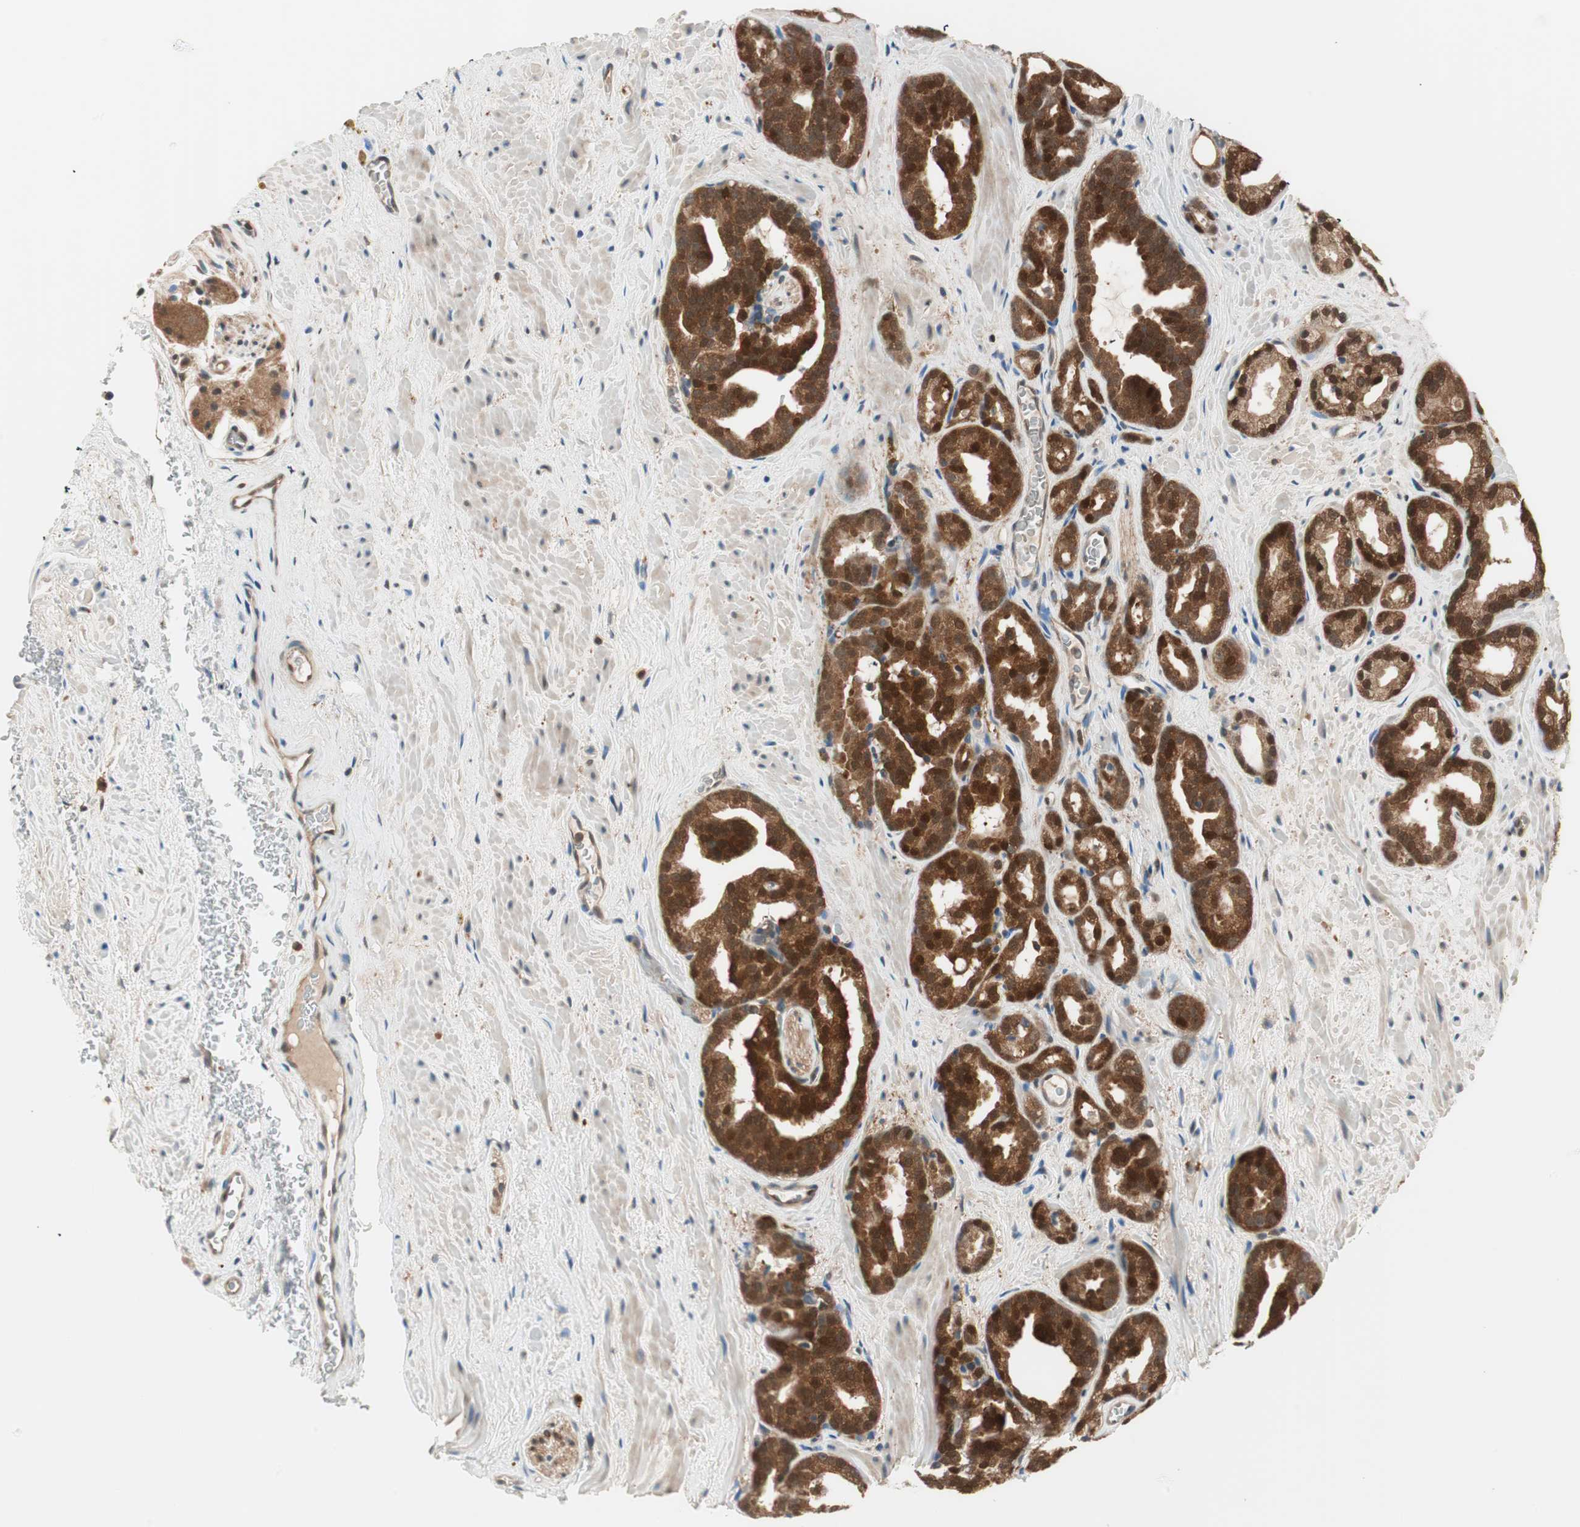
{"staining": {"intensity": "strong", "quantity": ">75%", "location": "cytoplasmic/membranous,nuclear"}, "tissue": "prostate cancer", "cell_type": "Tumor cells", "image_type": "cancer", "snomed": [{"axis": "morphology", "description": "Adenocarcinoma, Low grade"}, {"axis": "topography", "description": "Prostate"}], "caption": "DAB (3,3'-diaminobenzidine) immunohistochemical staining of human adenocarcinoma (low-grade) (prostate) reveals strong cytoplasmic/membranous and nuclear protein expression in about >75% of tumor cells.", "gene": "GALT", "patient": {"sex": "male", "age": 63}}